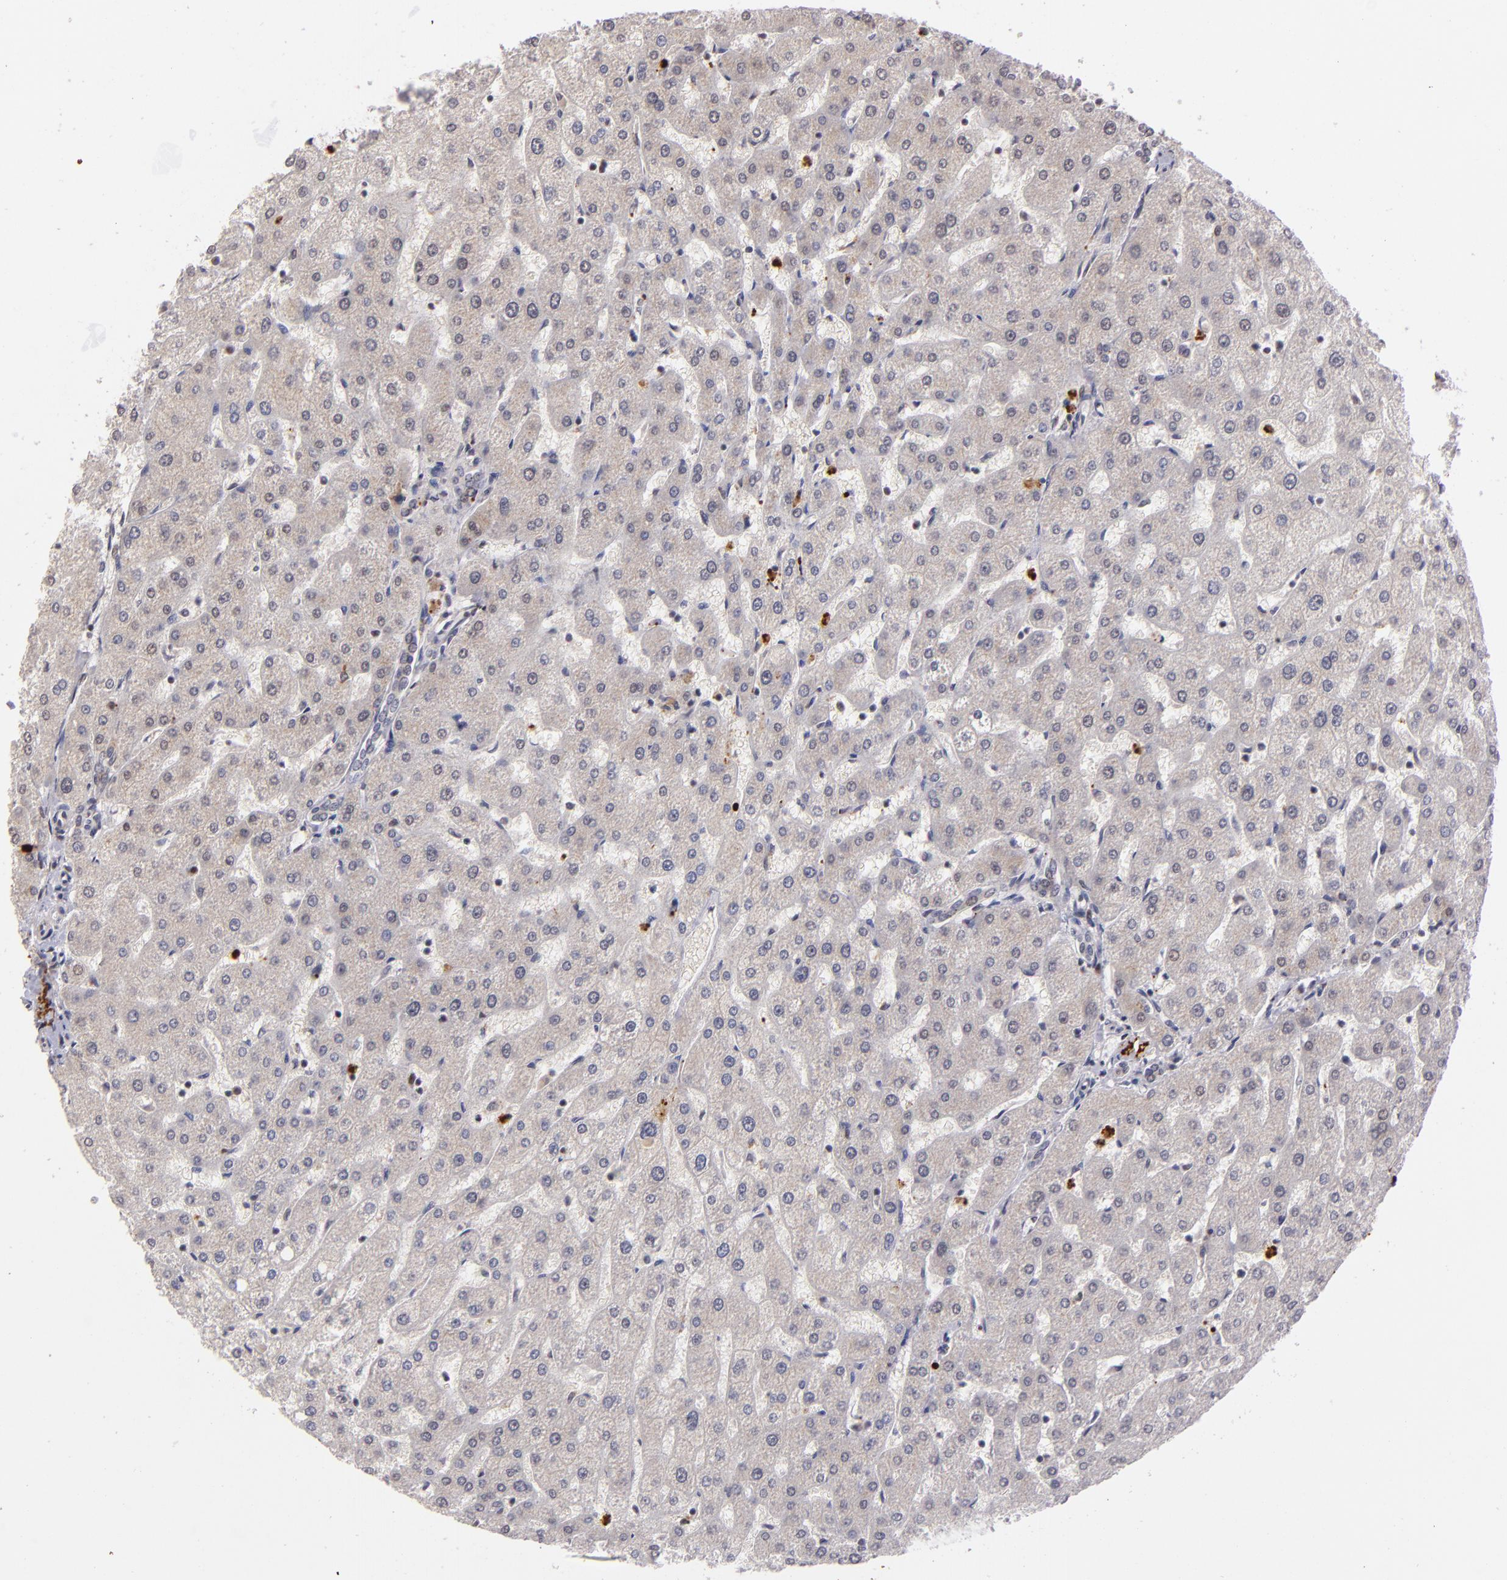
{"staining": {"intensity": "negative", "quantity": "none", "location": "none"}, "tissue": "liver", "cell_type": "Cholangiocytes", "image_type": "normal", "snomed": [{"axis": "morphology", "description": "Normal tissue, NOS"}, {"axis": "topography", "description": "Liver"}], "caption": "Cholangiocytes are negative for brown protein staining in unremarkable liver. (Stains: DAB IHC with hematoxylin counter stain, Microscopy: brightfield microscopy at high magnification).", "gene": "RXRG", "patient": {"sex": "male", "age": 67}}